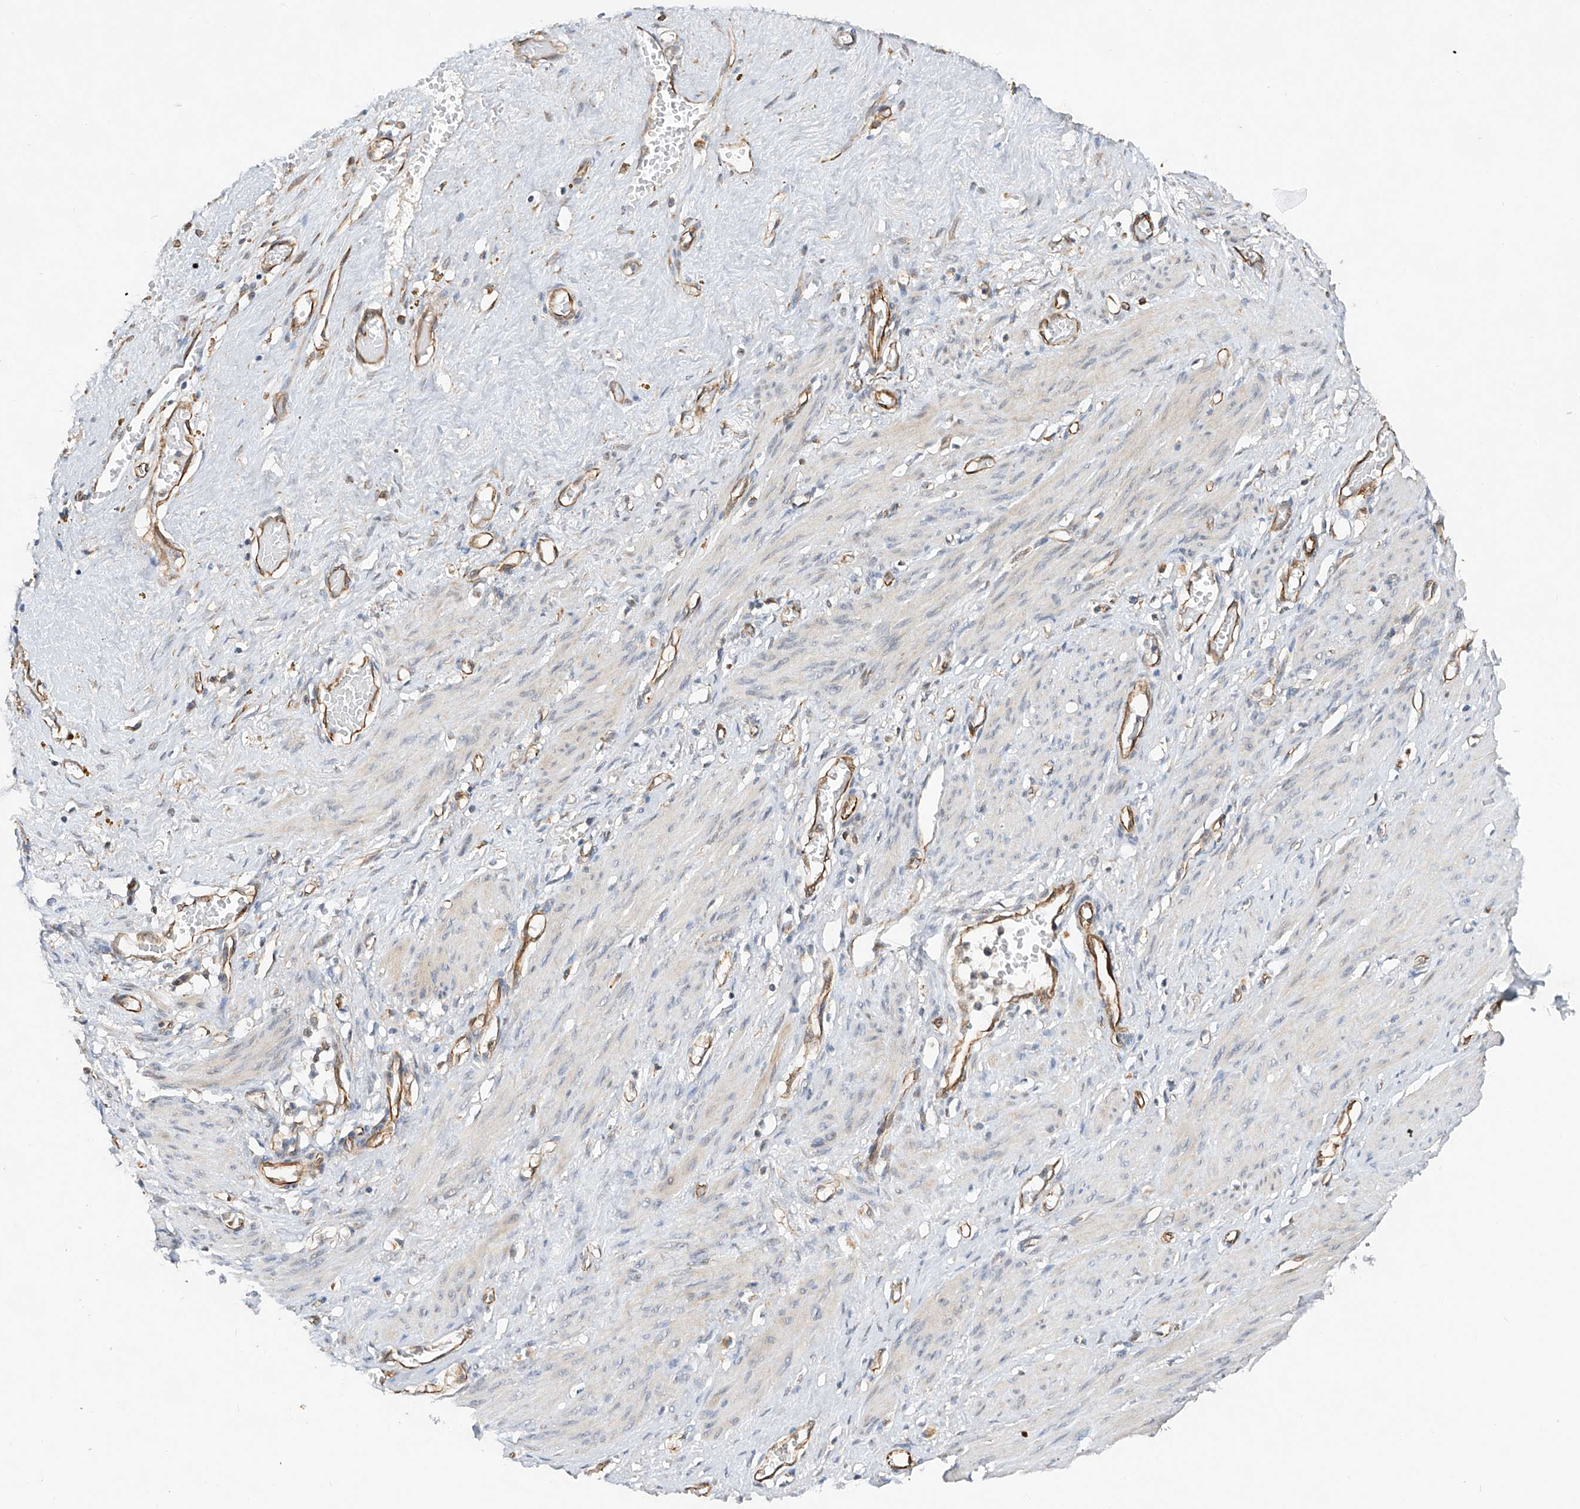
{"staining": {"intensity": "moderate", "quantity": "<25%", "location": "cytoplasmic/membranous"}, "tissue": "smooth muscle", "cell_type": "Smooth muscle cells", "image_type": "normal", "snomed": [{"axis": "morphology", "description": "Normal tissue, NOS"}, {"axis": "topography", "description": "Endometrium"}], "caption": "The histopathology image exhibits immunohistochemical staining of unremarkable smooth muscle. There is moderate cytoplasmic/membranous staining is identified in approximately <25% of smooth muscle cells. The staining was performed using DAB (3,3'-diaminobenzidine), with brown indicating positive protein expression. Nuclei are stained blue with hematoxylin.", "gene": "AMD1", "patient": {"sex": "female", "age": 33}}